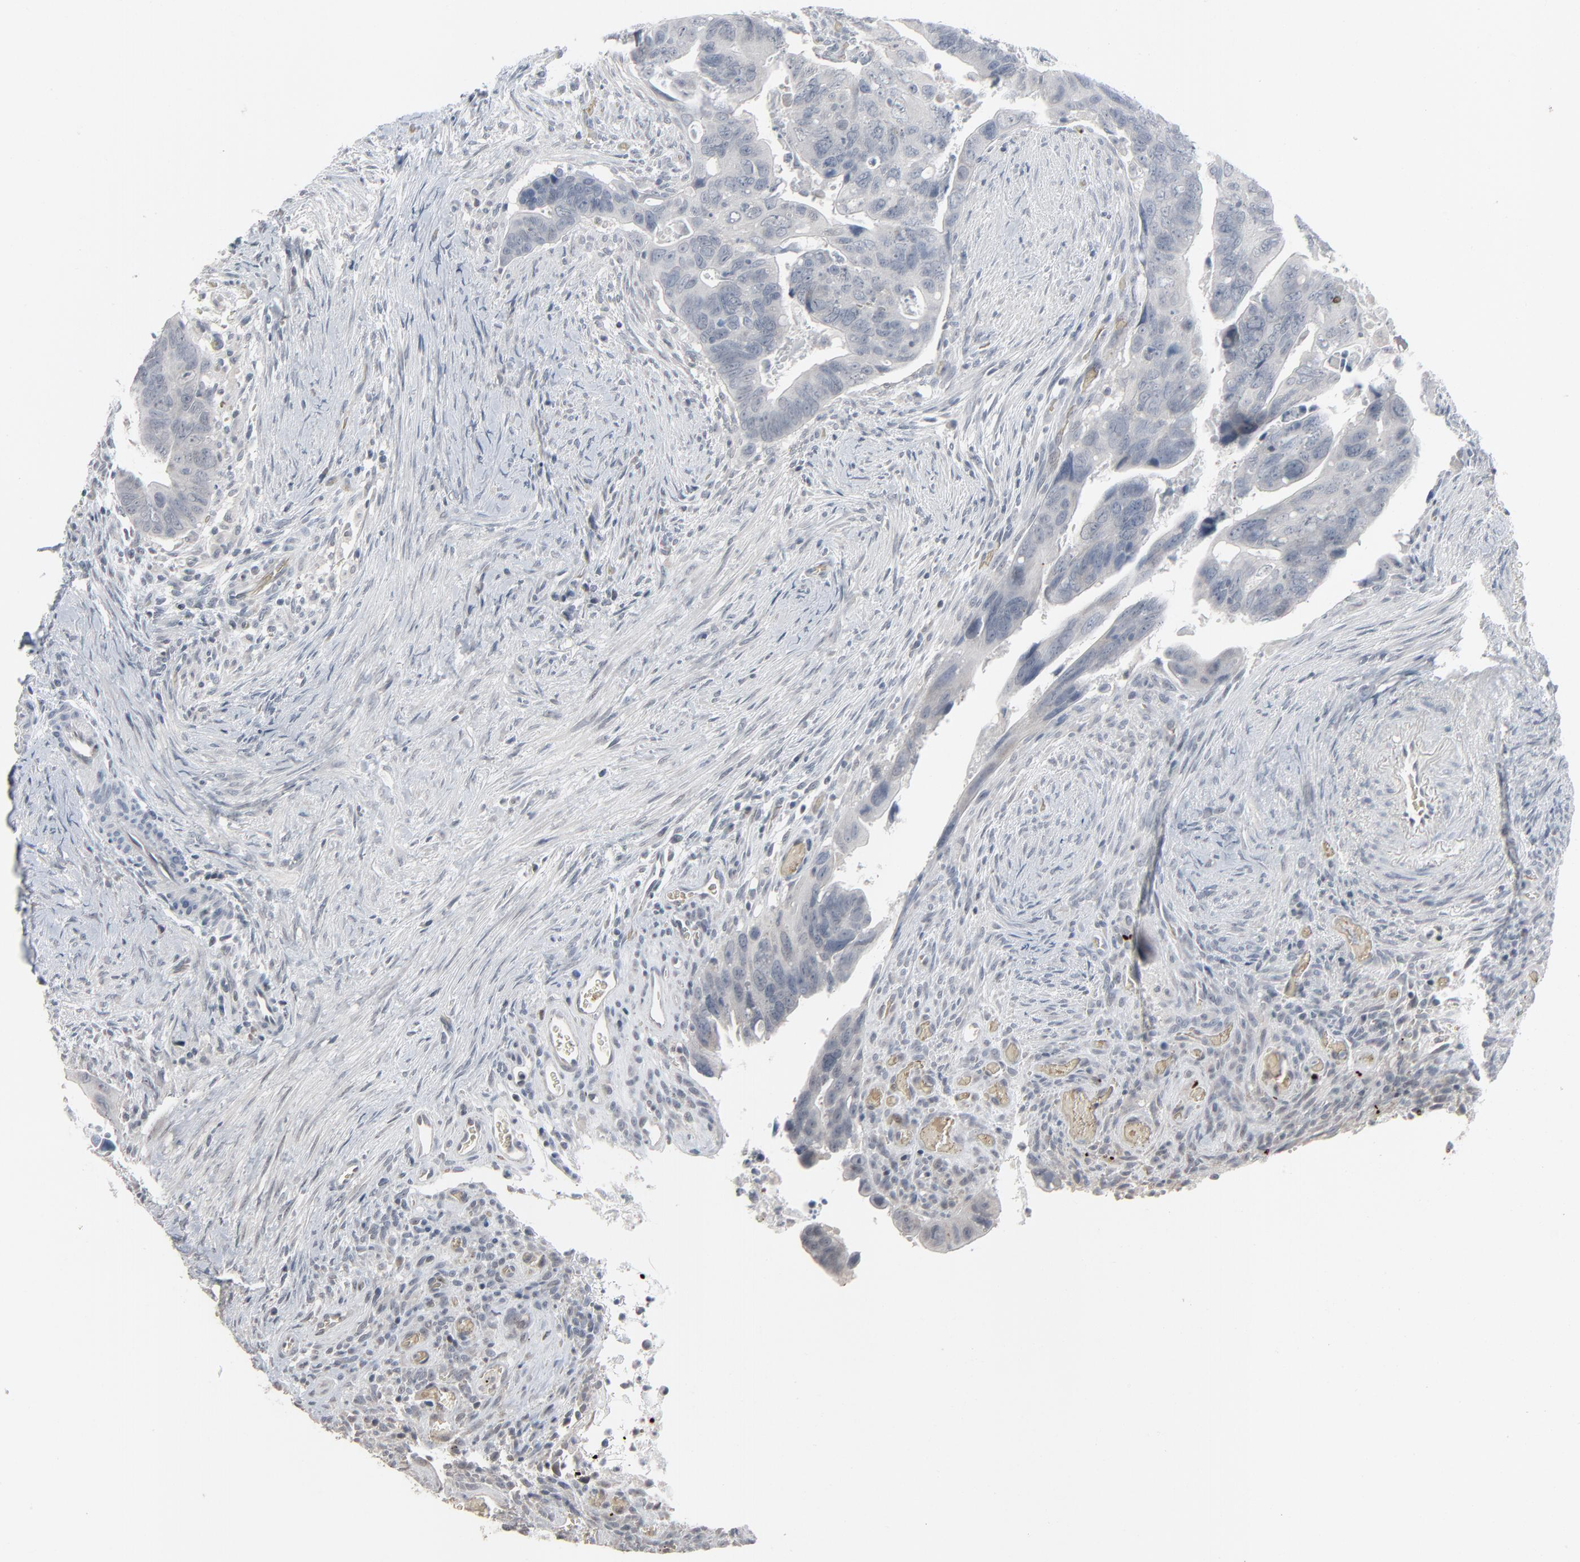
{"staining": {"intensity": "negative", "quantity": "none", "location": "none"}, "tissue": "colorectal cancer", "cell_type": "Tumor cells", "image_type": "cancer", "snomed": [{"axis": "morphology", "description": "Adenocarcinoma, NOS"}, {"axis": "topography", "description": "Rectum"}], "caption": "Immunohistochemistry (IHC) photomicrograph of human colorectal cancer stained for a protein (brown), which shows no positivity in tumor cells.", "gene": "SAGE1", "patient": {"sex": "male", "age": 53}}